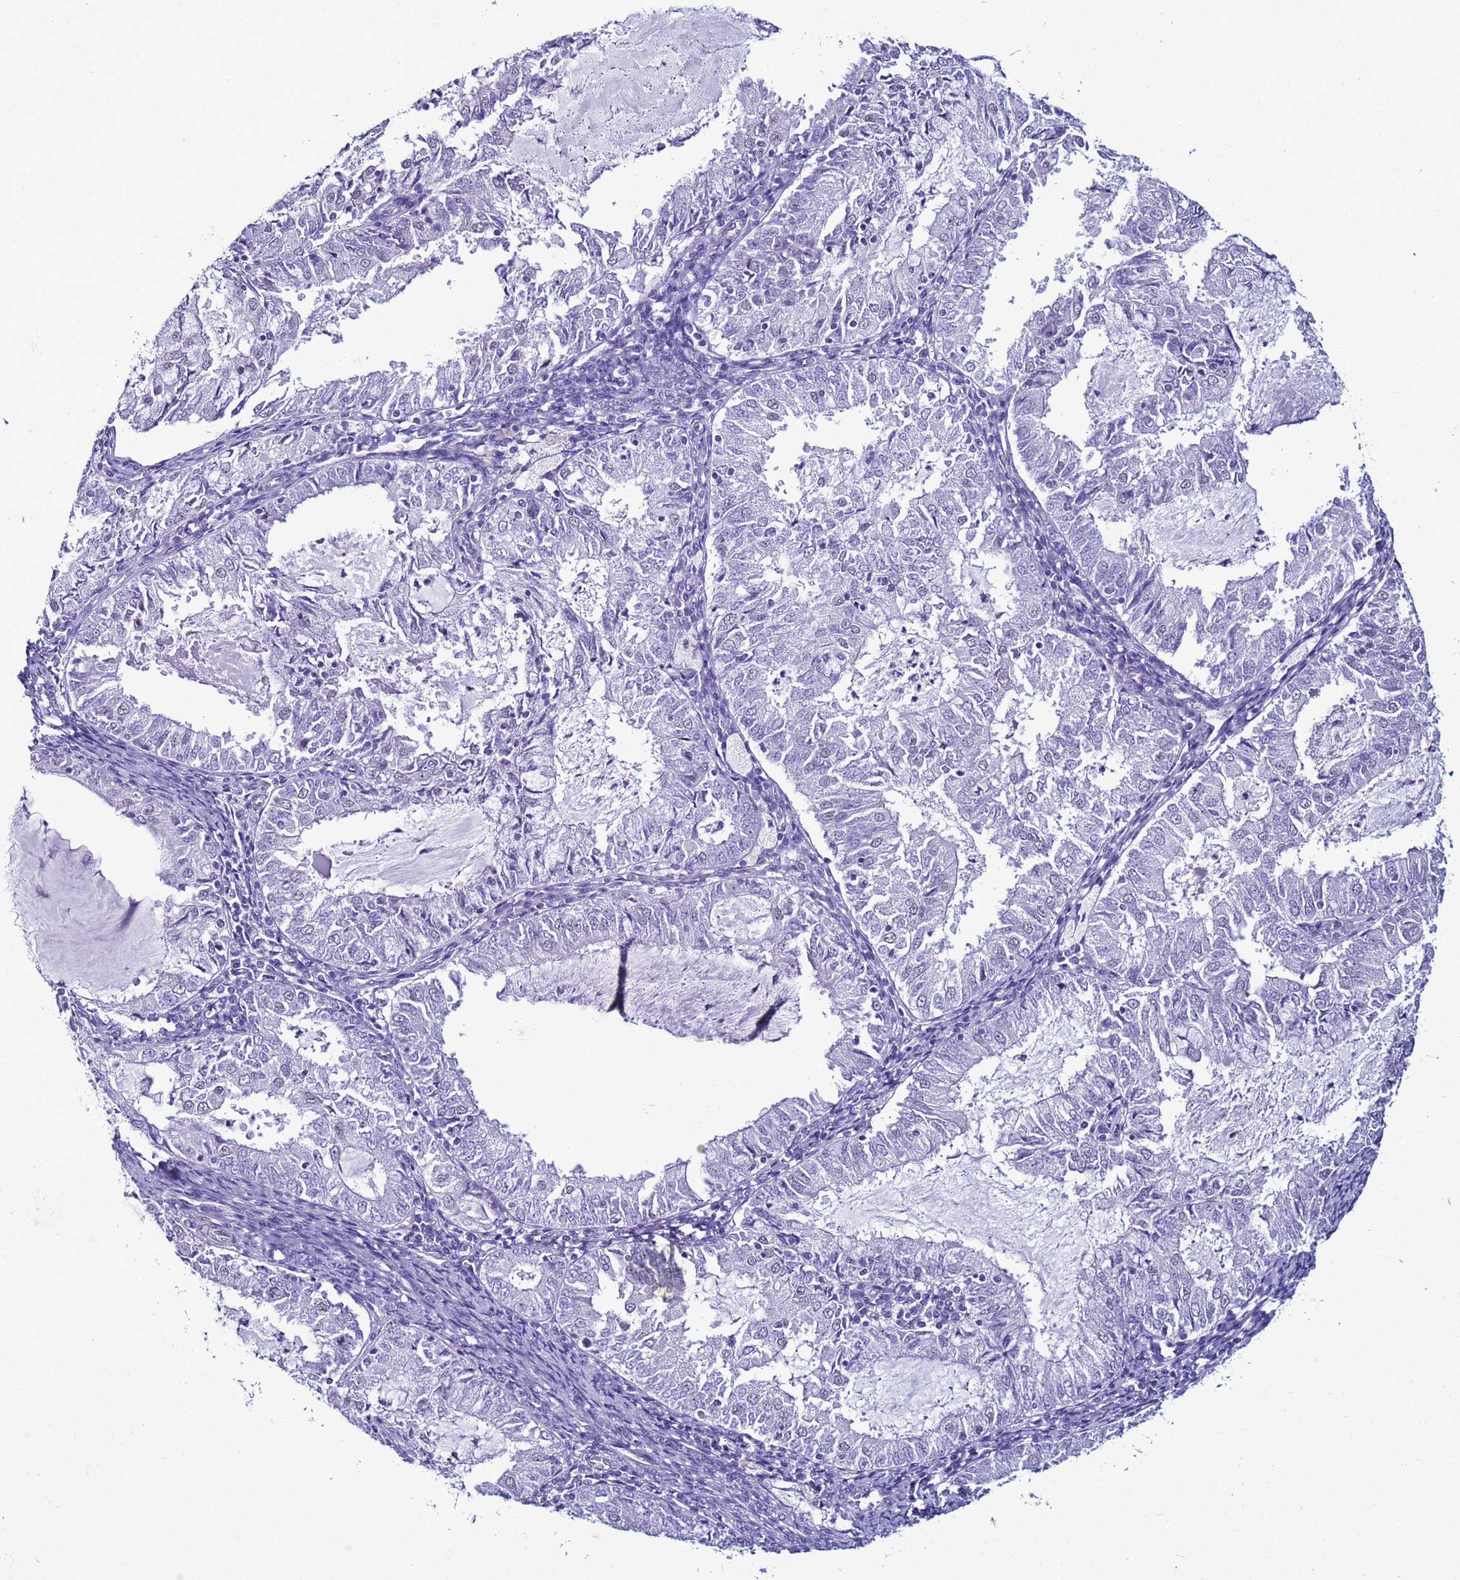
{"staining": {"intensity": "negative", "quantity": "none", "location": "none"}, "tissue": "endometrial cancer", "cell_type": "Tumor cells", "image_type": "cancer", "snomed": [{"axis": "morphology", "description": "Adenocarcinoma, NOS"}, {"axis": "topography", "description": "Endometrium"}], "caption": "Tumor cells show no significant staining in adenocarcinoma (endometrial).", "gene": "LRRC10B", "patient": {"sex": "female", "age": 57}}